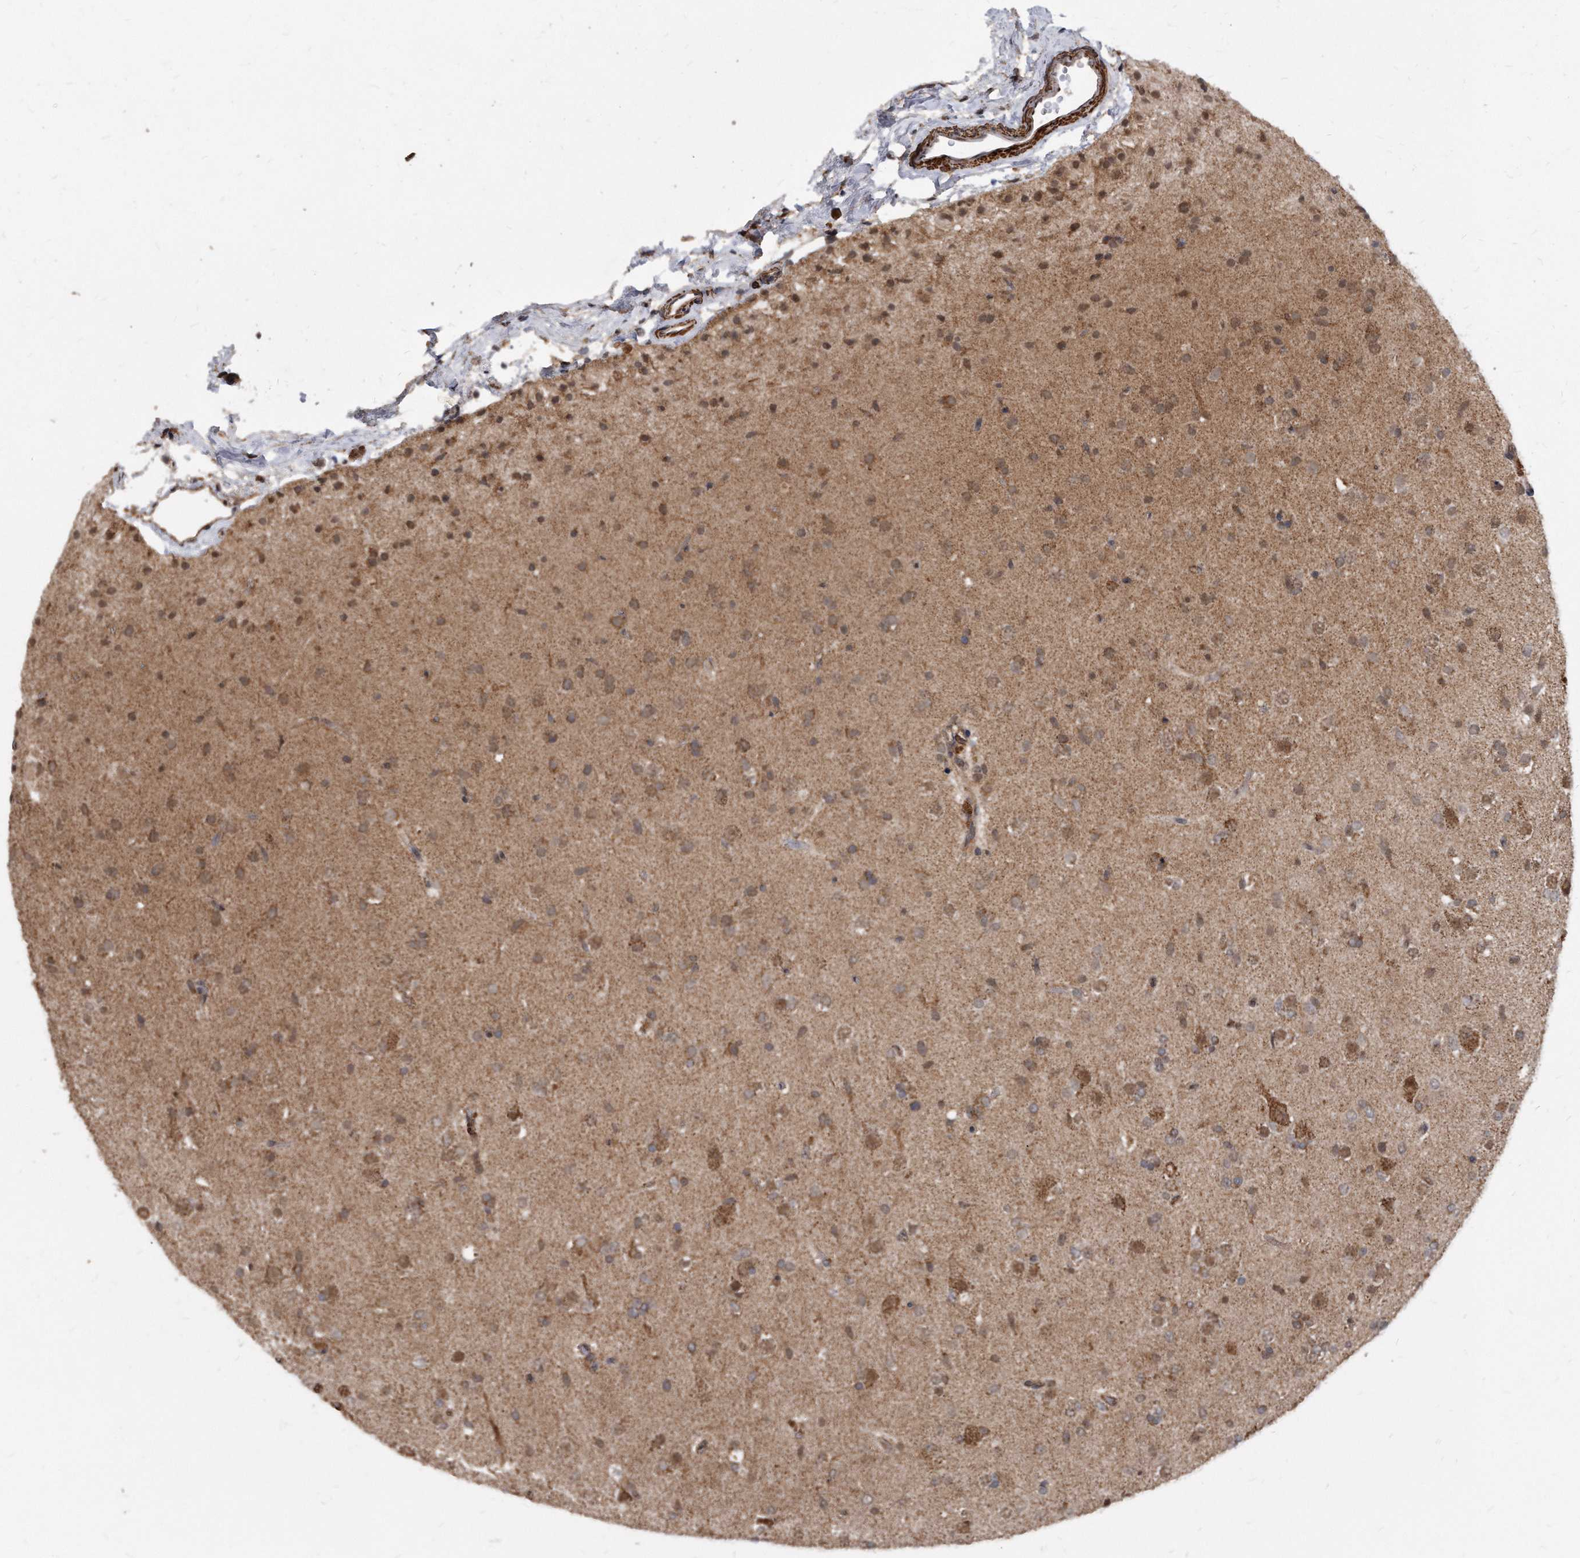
{"staining": {"intensity": "moderate", "quantity": "25%-75%", "location": "cytoplasmic/membranous"}, "tissue": "glioma", "cell_type": "Tumor cells", "image_type": "cancer", "snomed": [{"axis": "morphology", "description": "Glioma, malignant, Low grade"}, {"axis": "topography", "description": "Brain"}], "caption": "The immunohistochemical stain highlights moderate cytoplasmic/membranous expression in tumor cells of glioma tissue.", "gene": "DUSP22", "patient": {"sex": "male", "age": 65}}